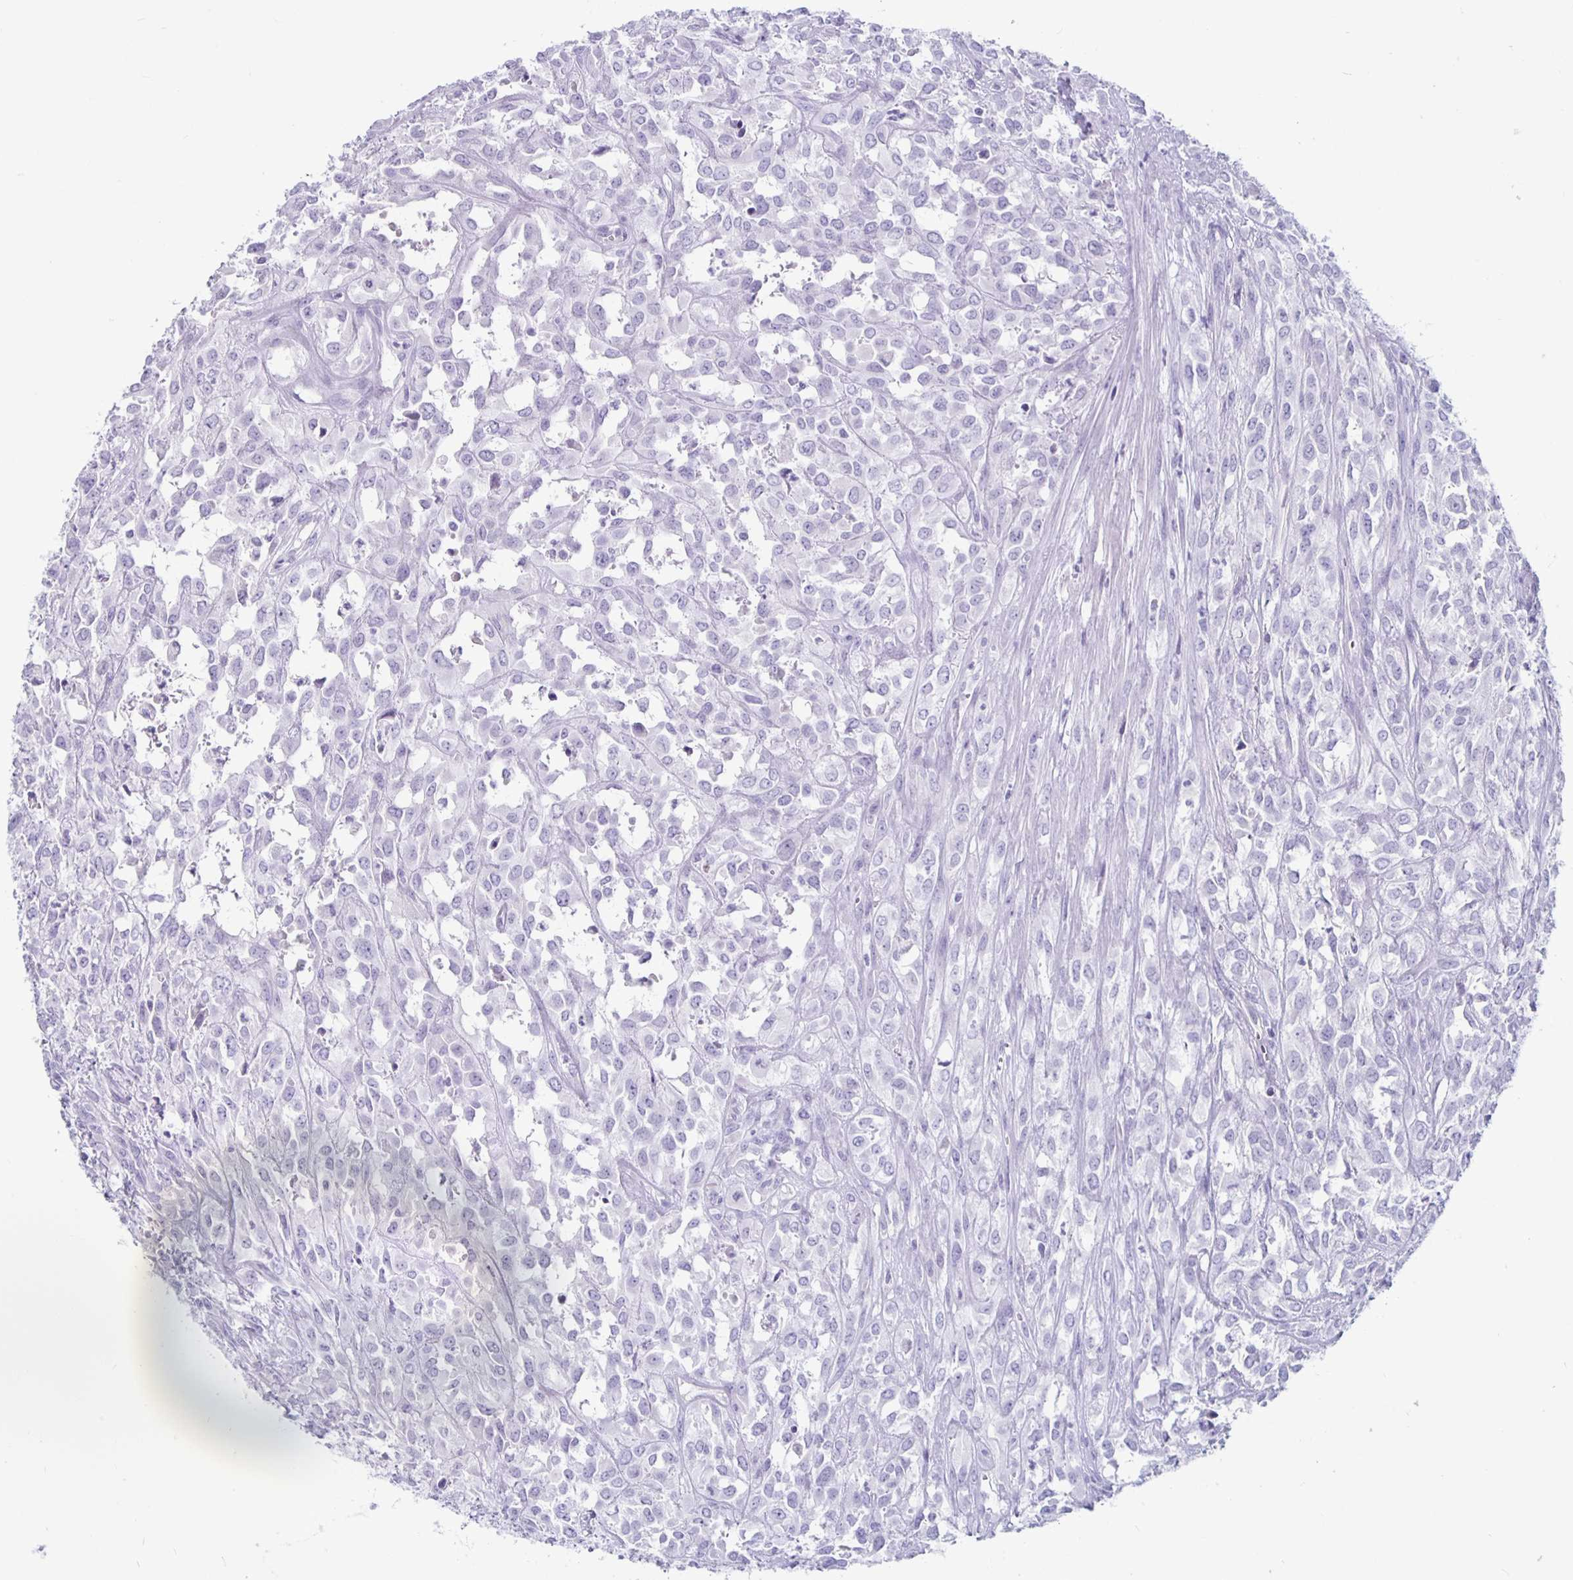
{"staining": {"intensity": "negative", "quantity": "none", "location": "none"}, "tissue": "urothelial cancer", "cell_type": "Tumor cells", "image_type": "cancer", "snomed": [{"axis": "morphology", "description": "Urothelial carcinoma, High grade"}, {"axis": "topography", "description": "Urinary bladder"}], "caption": "A histopathology image of high-grade urothelial carcinoma stained for a protein shows no brown staining in tumor cells.", "gene": "GZMK", "patient": {"sex": "male", "age": 67}}